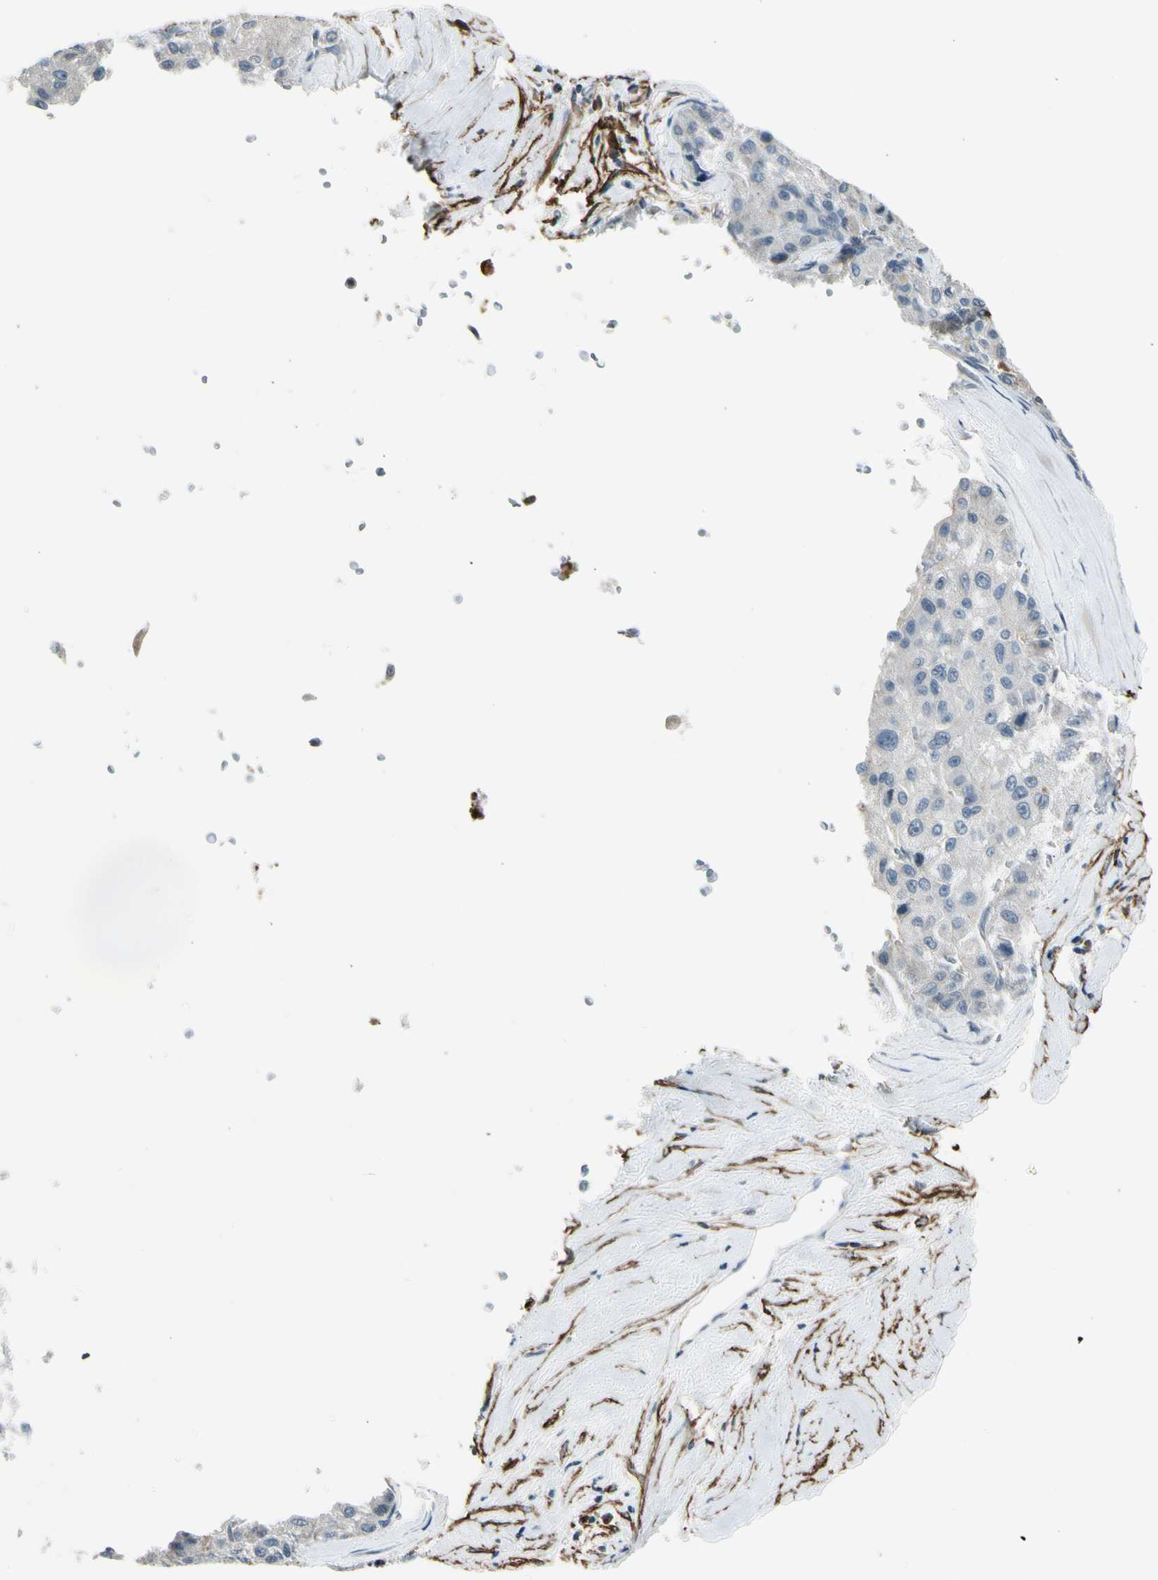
{"staining": {"intensity": "negative", "quantity": "none", "location": "none"}, "tissue": "liver cancer", "cell_type": "Tumor cells", "image_type": "cancer", "snomed": [{"axis": "morphology", "description": "Carcinoma, Hepatocellular, NOS"}, {"axis": "topography", "description": "Liver"}], "caption": "Immunohistochemical staining of human liver cancer (hepatocellular carcinoma) reveals no significant positivity in tumor cells.", "gene": "PDPN", "patient": {"sex": "male", "age": 80}}